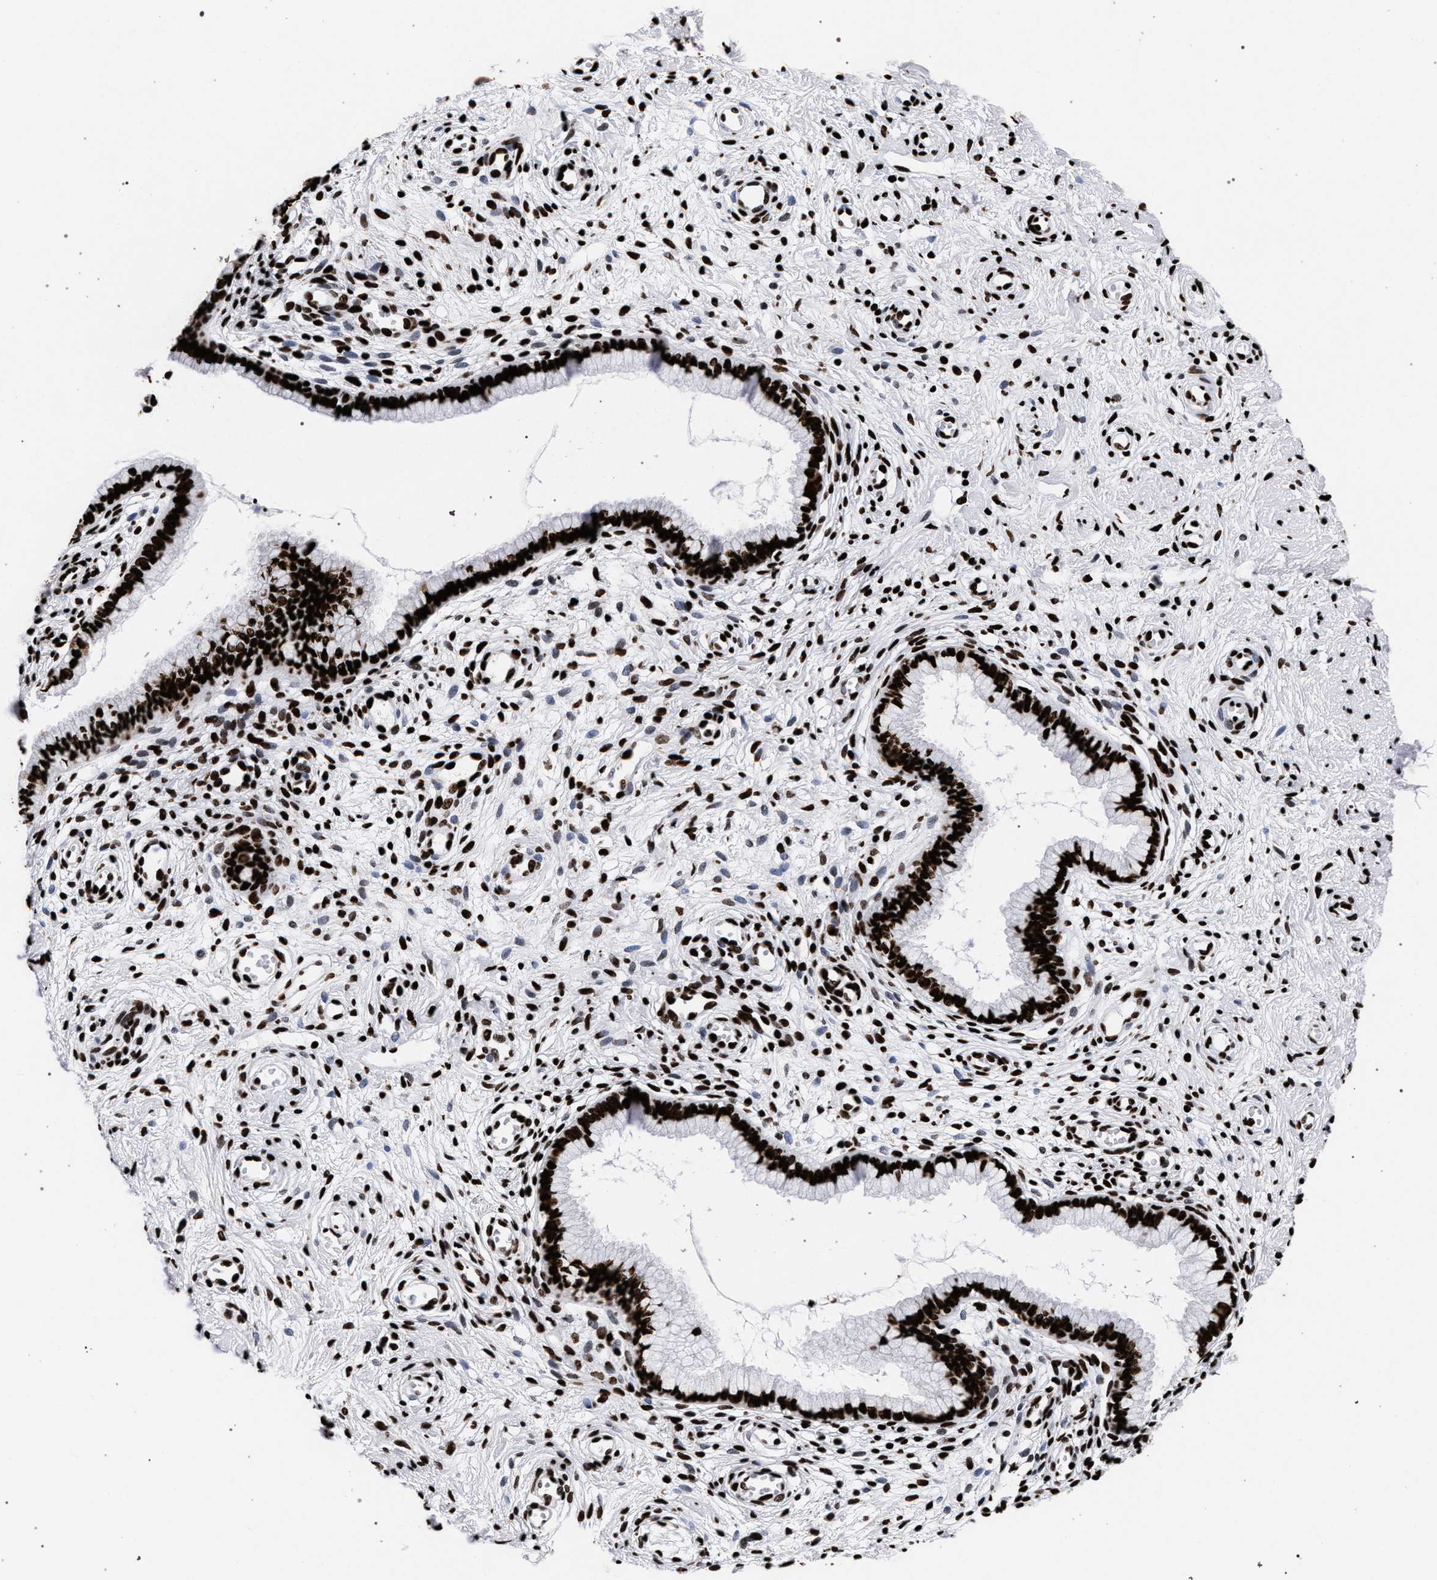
{"staining": {"intensity": "strong", "quantity": ">75%", "location": "nuclear"}, "tissue": "cervix", "cell_type": "Glandular cells", "image_type": "normal", "snomed": [{"axis": "morphology", "description": "Normal tissue, NOS"}, {"axis": "topography", "description": "Cervix"}], "caption": "Cervix stained with DAB (3,3'-diaminobenzidine) immunohistochemistry (IHC) exhibits high levels of strong nuclear staining in approximately >75% of glandular cells. (DAB IHC with brightfield microscopy, high magnification).", "gene": "HNRNPA1", "patient": {"sex": "female", "age": 65}}